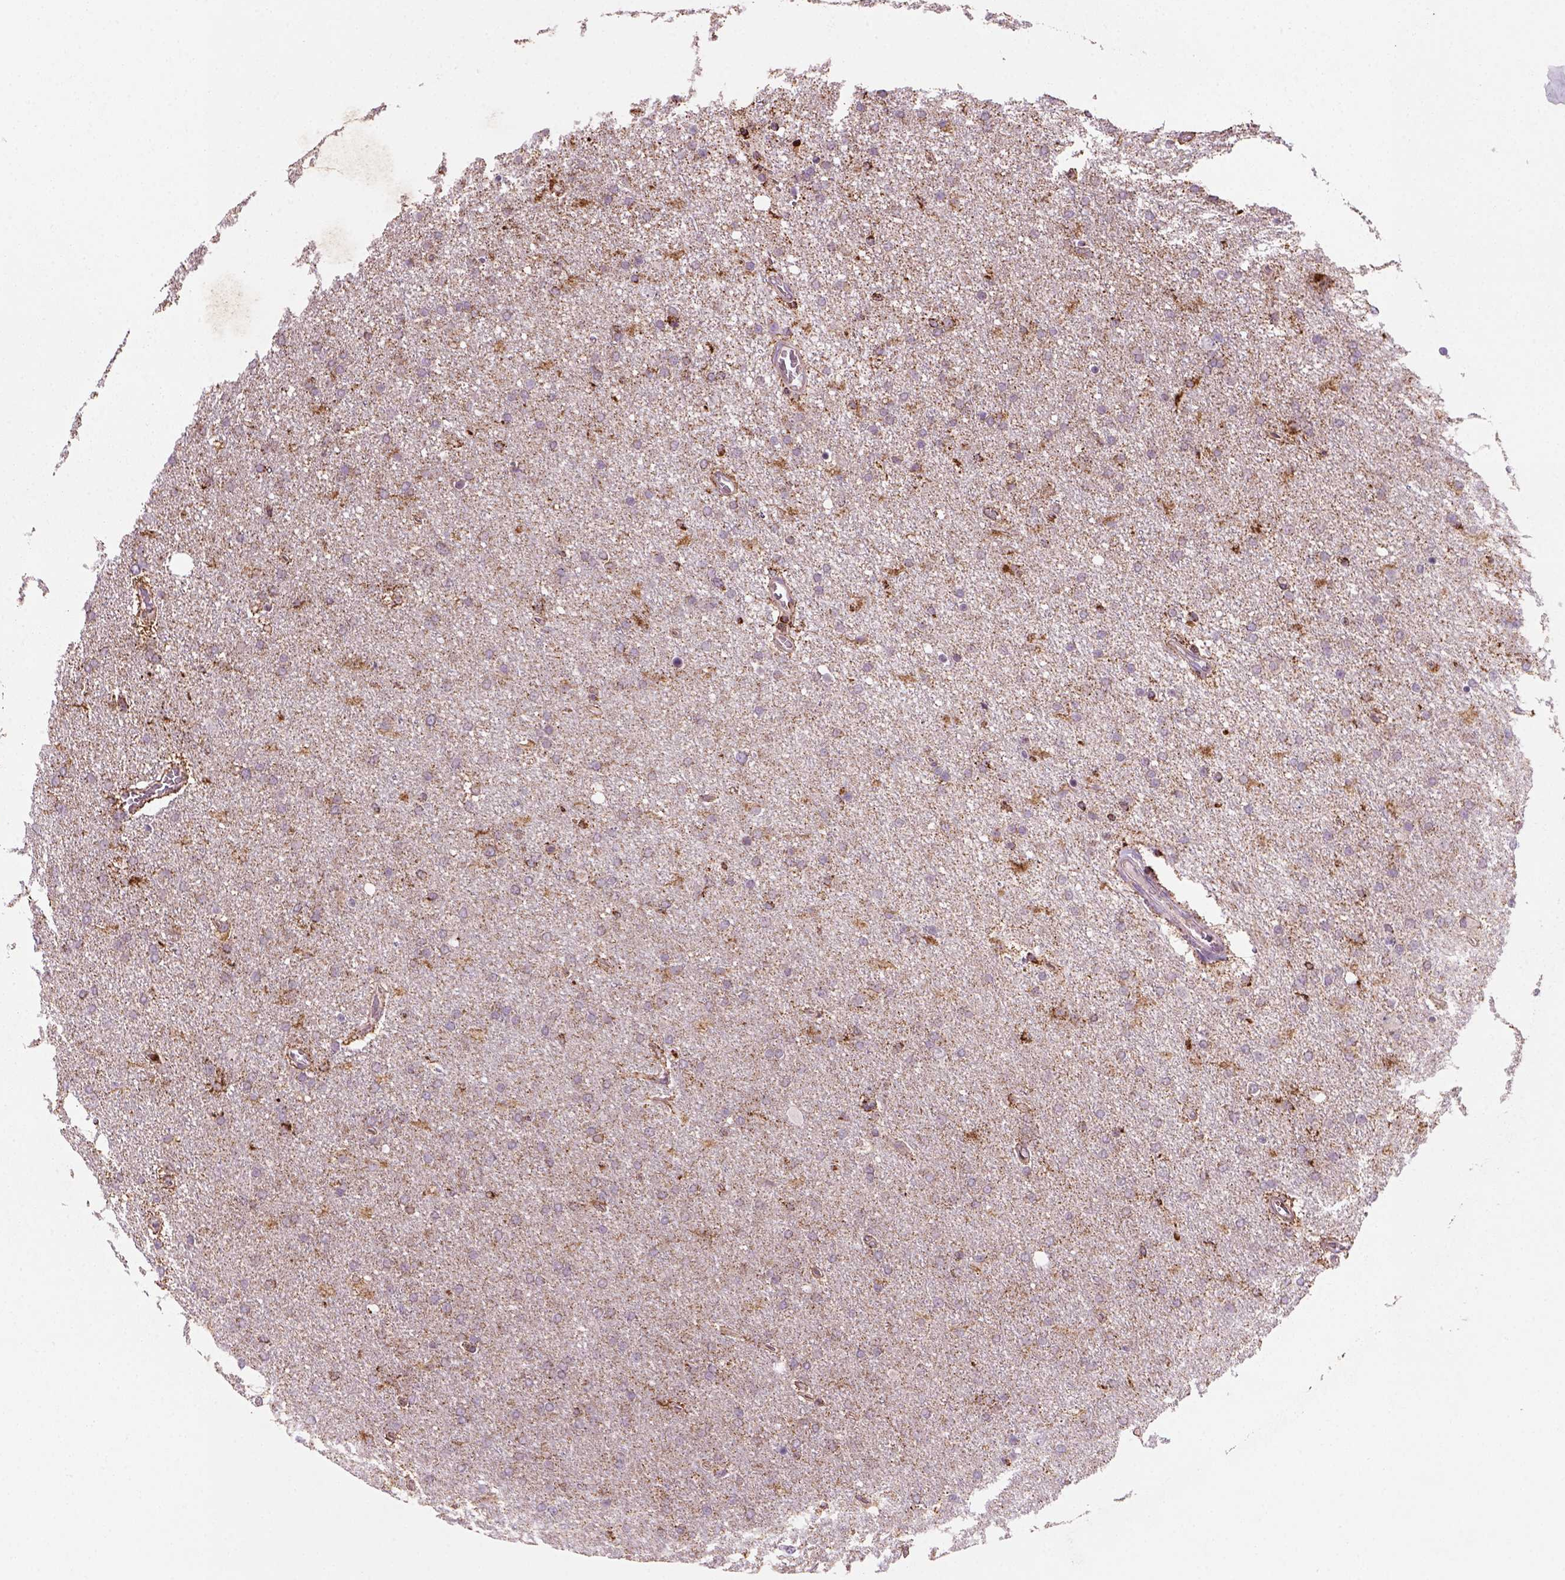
{"staining": {"intensity": "weak", "quantity": ">75%", "location": "cytoplasmic/membranous"}, "tissue": "glioma", "cell_type": "Tumor cells", "image_type": "cancer", "snomed": [{"axis": "morphology", "description": "Glioma, malignant, High grade"}, {"axis": "topography", "description": "Cerebral cortex"}], "caption": "IHC (DAB) staining of human glioma demonstrates weak cytoplasmic/membranous protein staining in about >75% of tumor cells. Nuclei are stained in blue.", "gene": "NUDT16L1", "patient": {"sex": "male", "age": 70}}